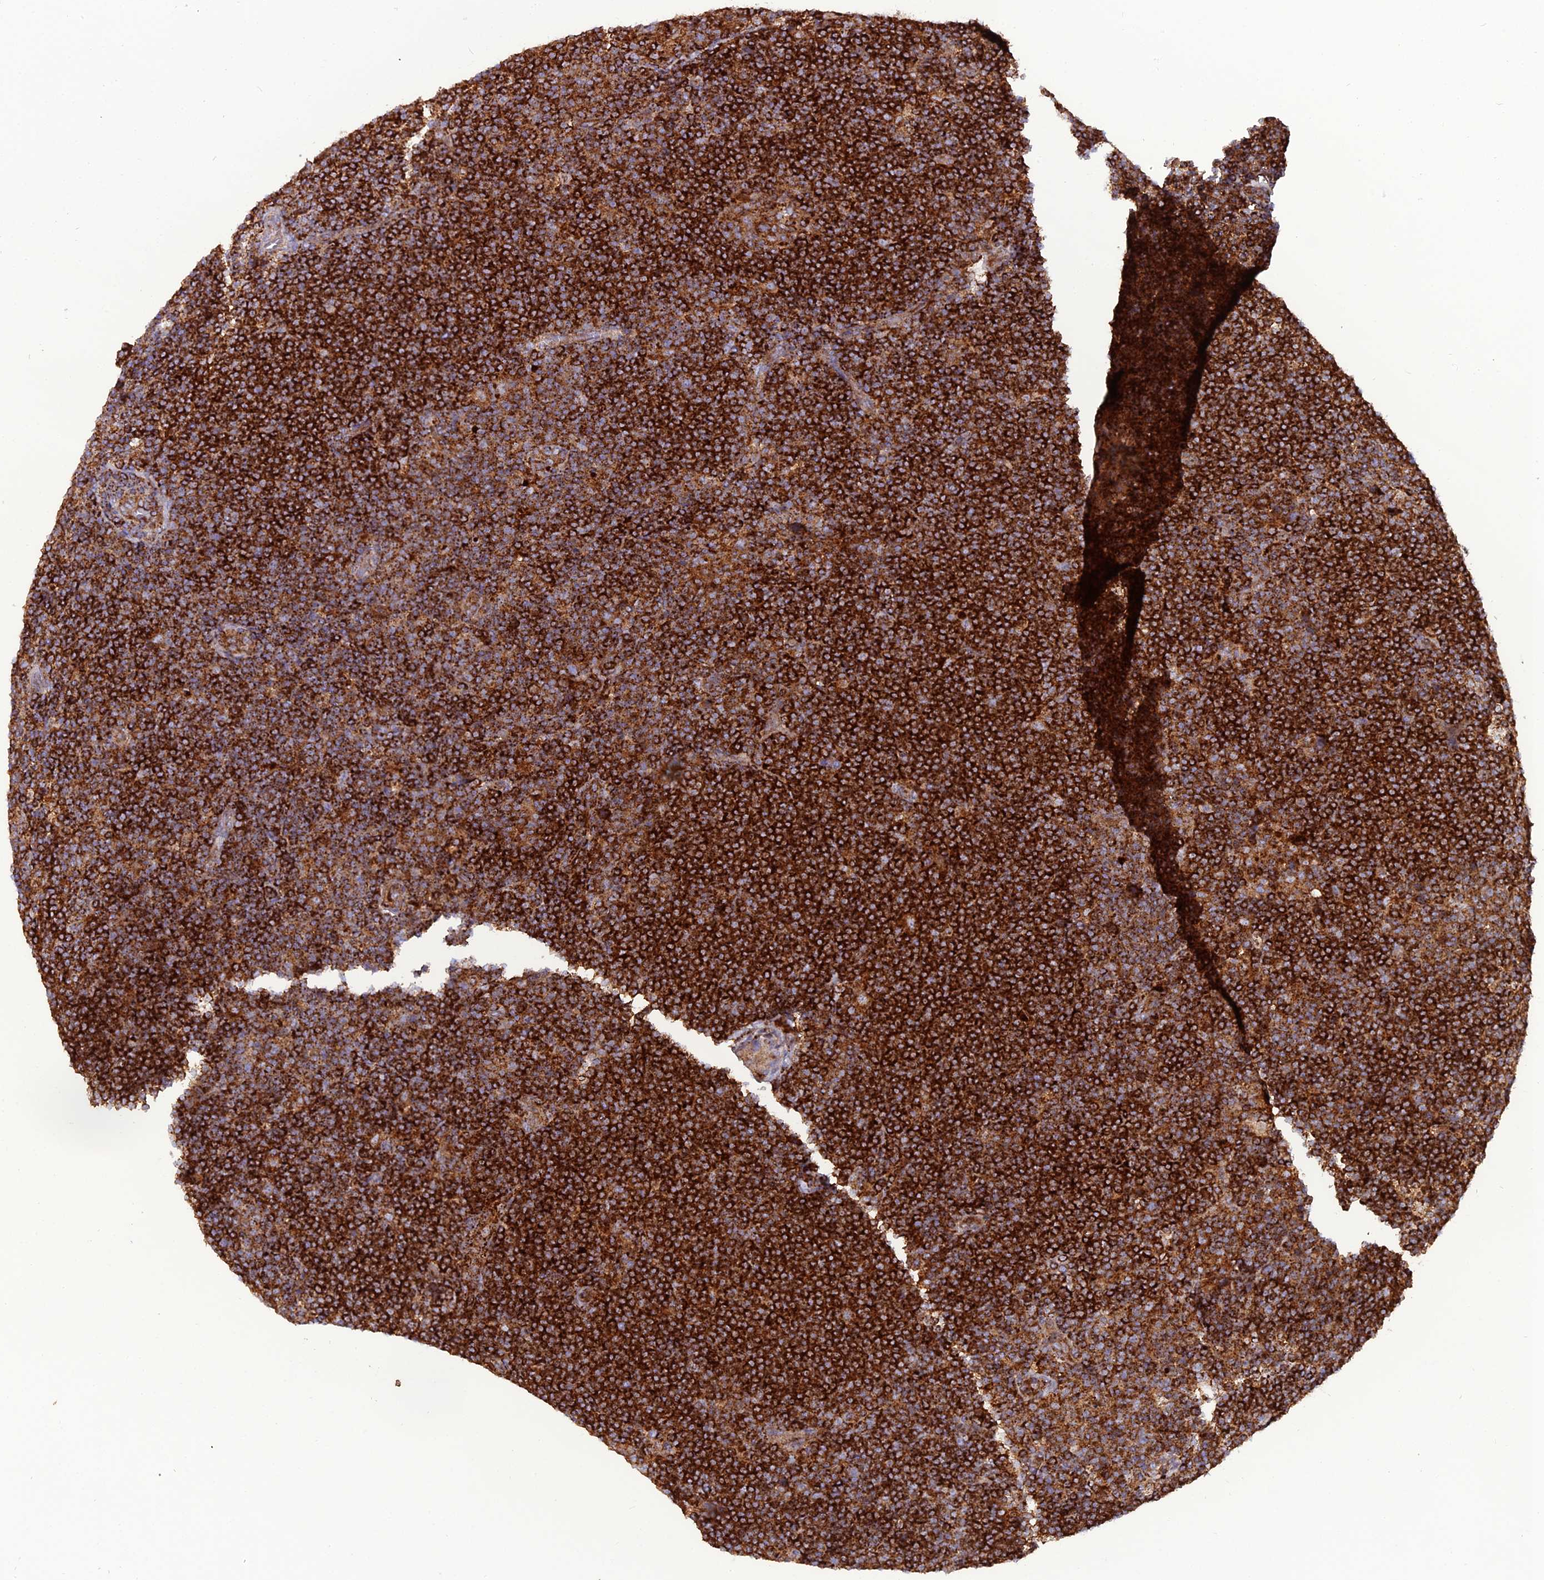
{"staining": {"intensity": "strong", "quantity": ">75%", "location": "cytoplasmic/membranous"}, "tissue": "lymphoma", "cell_type": "Tumor cells", "image_type": "cancer", "snomed": [{"axis": "morphology", "description": "Hodgkin's disease, NOS"}, {"axis": "topography", "description": "Lymph node"}], "caption": "Brown immunohistochemical staining in human Hodgkin's disease exhibits strong cytoplasmic/membranous positivity in about >75% of tumor cells.", "gene": "LNPEP", "patient": {"sex": "female", "age": 57}}